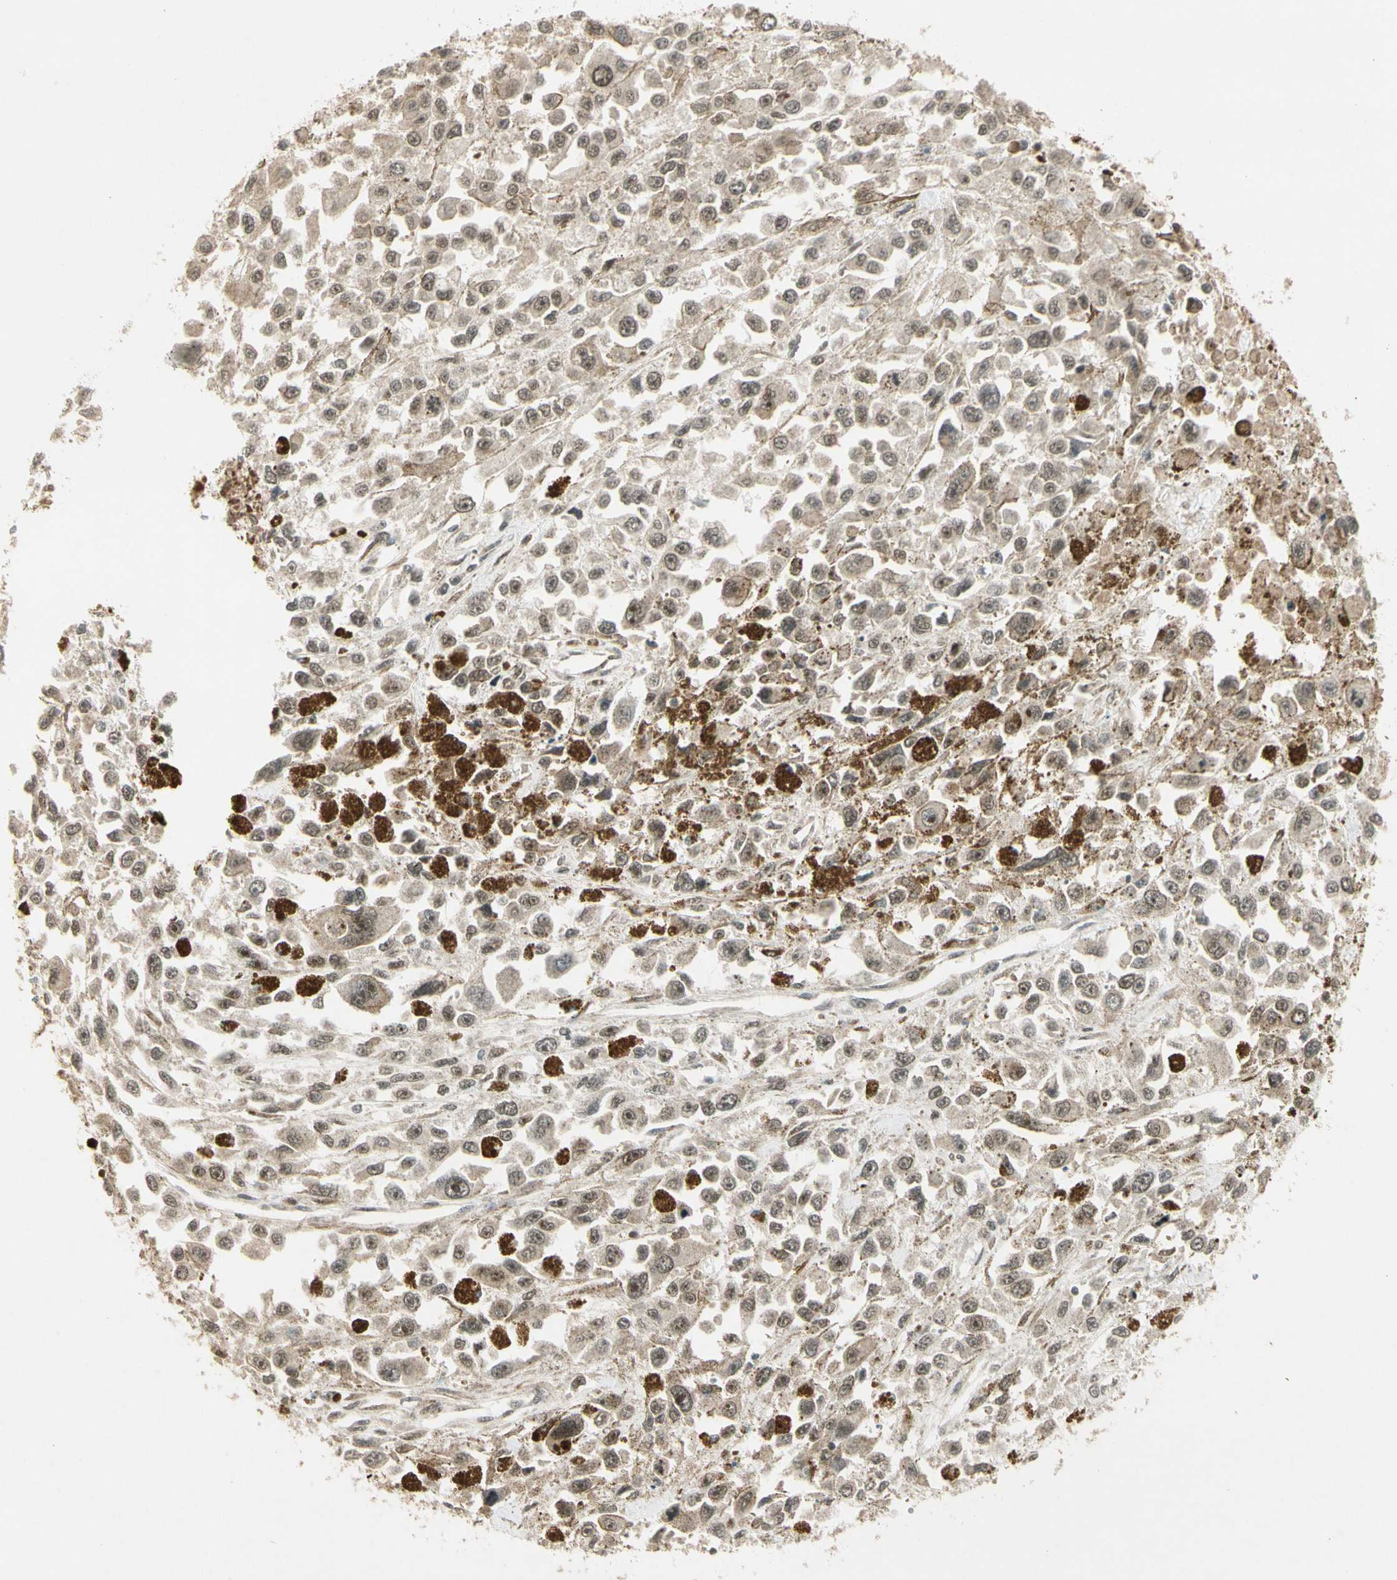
{"staining": {"intensity": "weak", "quantity": ">75%", "location": "cytoplasmic/membranous,nuclear"}, "tissue": "melanoma", "cell_type": "Tumor cells", "image_type": "cancer", "snomed": [{"axis": "morphology", "description": "Malignant melanoma, Metastatic site"}, {"axis": "topography", "description": "Lymph node"}], "caption": "Immunohistochemistry (IHC) histopathology image of human melanoma stained for a protein (brown), which reveals low levels of weak cytoplasmic/membranous and nuclear expression in approximately >75% of tumor cells.", "gene": "ZNF135", "patient": {"sex": "male", "age": 59}}